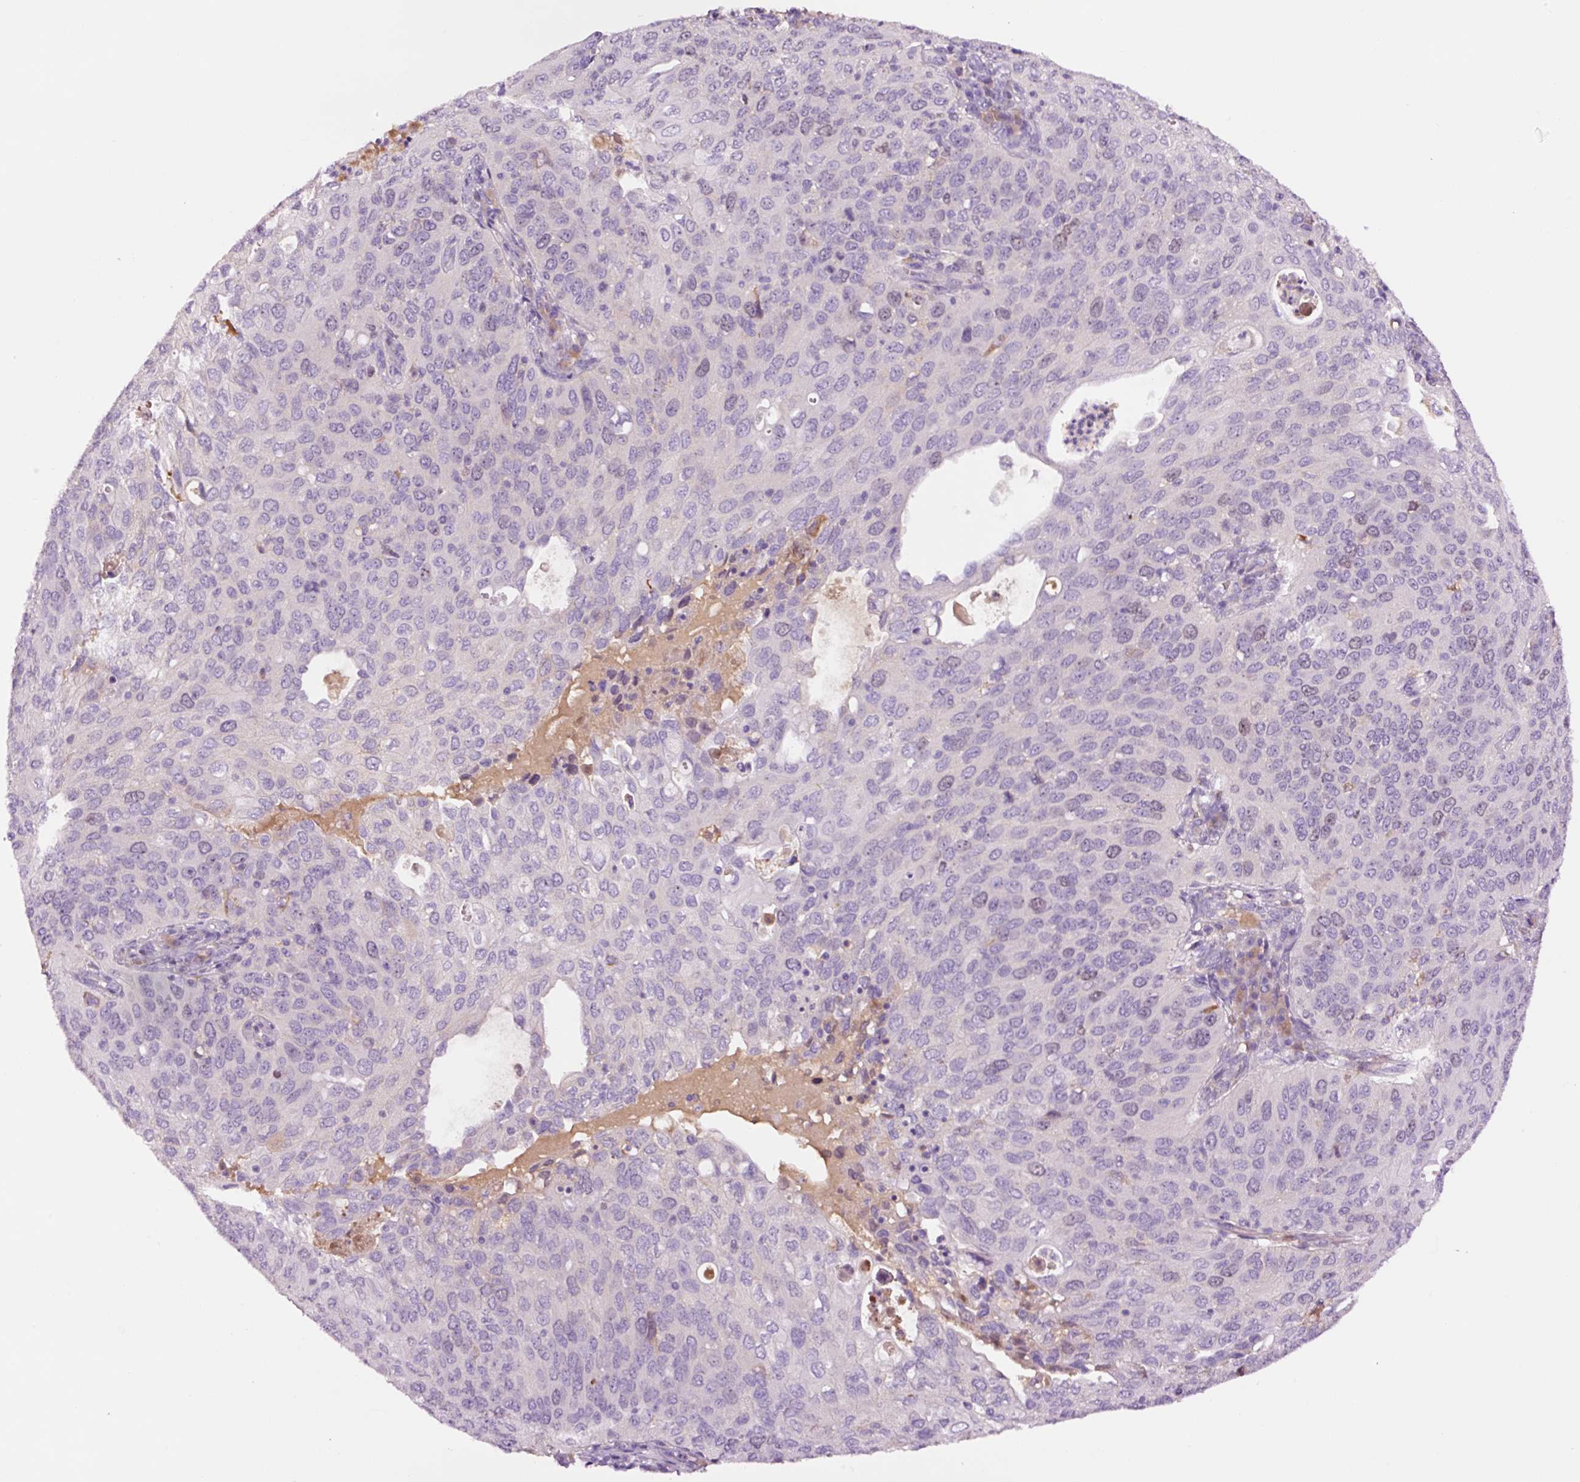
{"staining": {"intensity": "weak", "quantity": "<25%", "location": "nuclear"}, "tissue": "cervical cancer", "cell_type": "Tumor cells", "image_type": "cancer", "snomed": [{"axis": "morphology", "description": "Squamous cell carcinoma, NOS"}, {"axis": "topography", "description": "Cervix"}], "caption": "The image displays no staining of tumor cells in cervical cancer. Nuclei are stained in blue.", "gene": "DPPA4", "patient": {"sex": "female", "age": 36}}